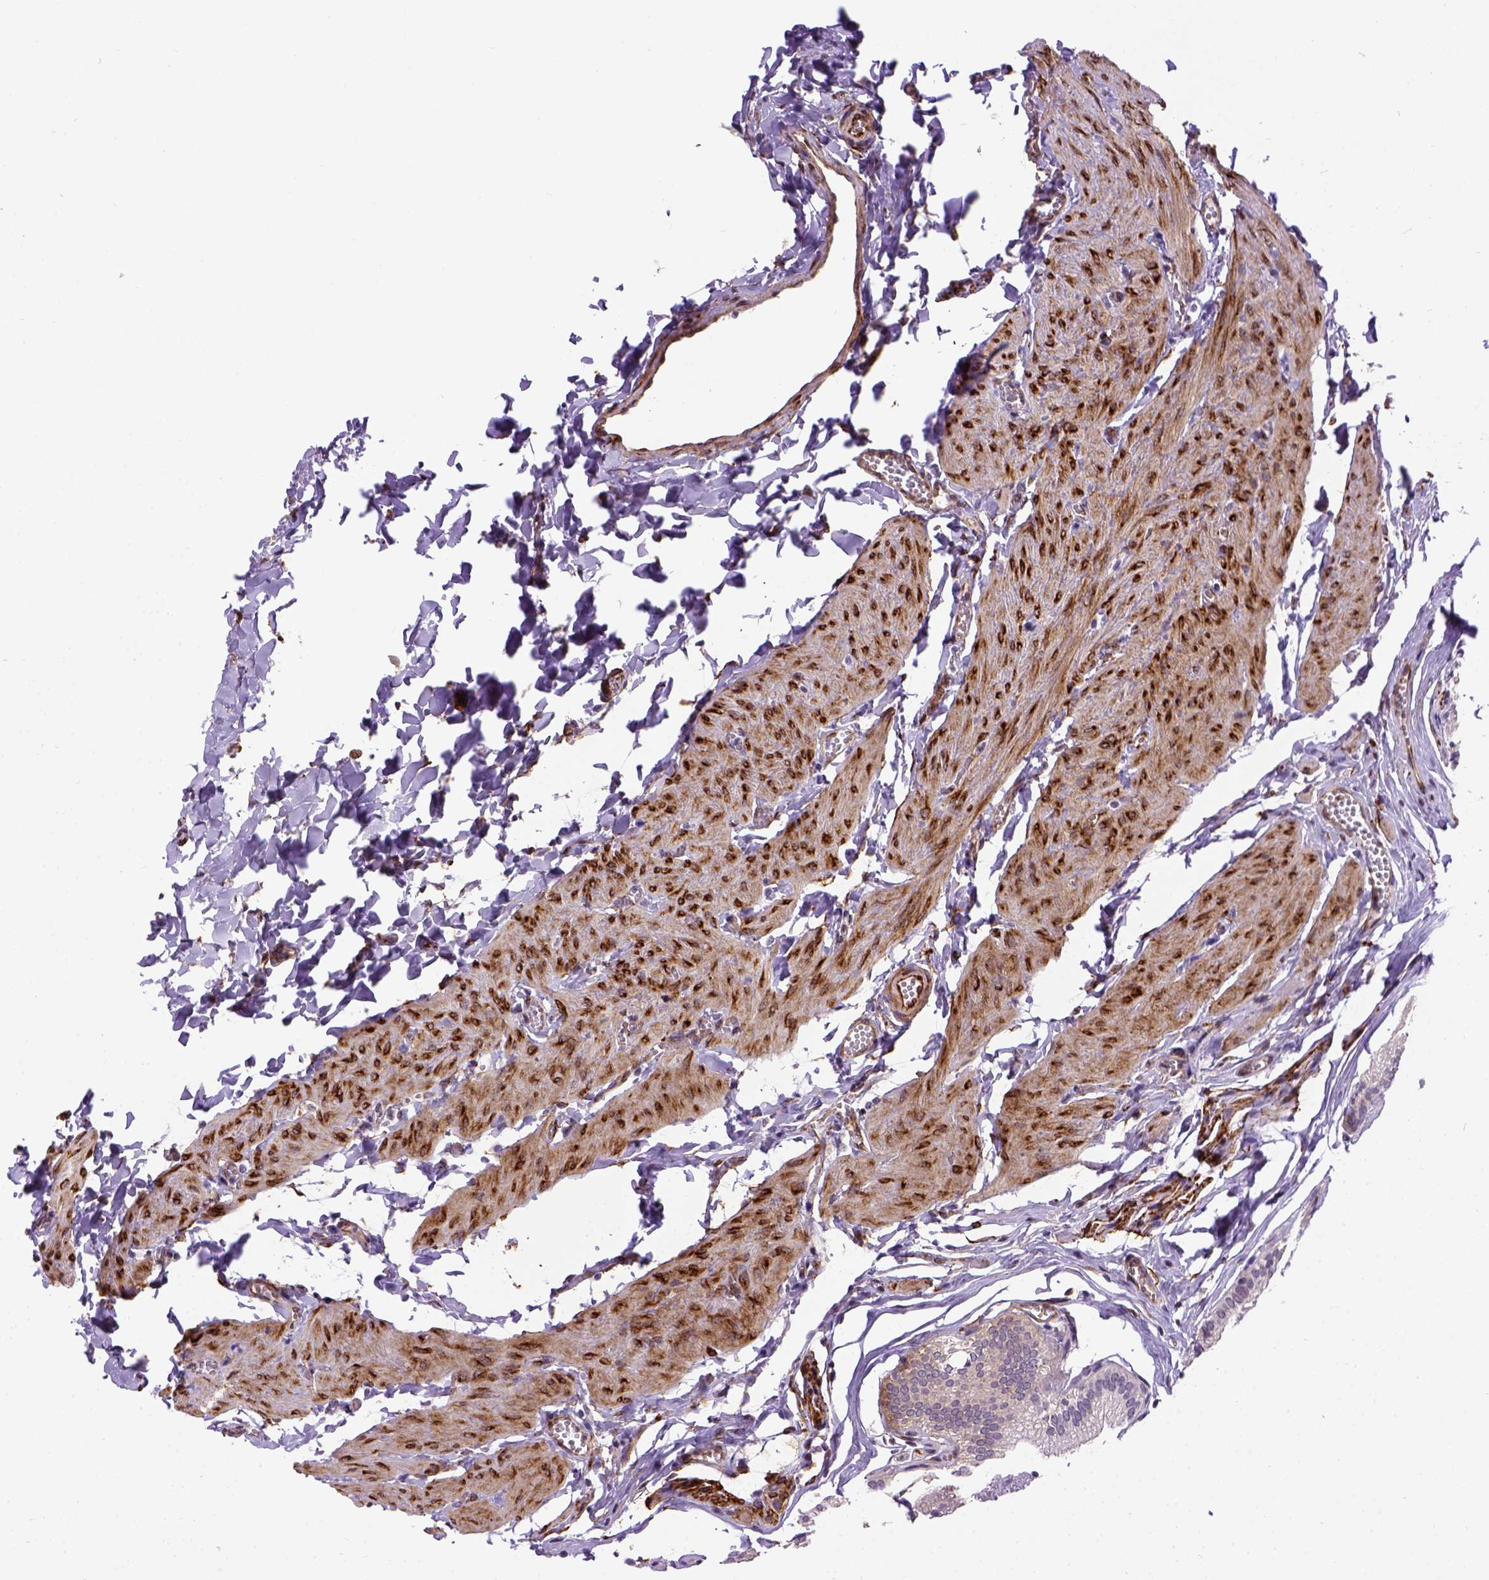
{"staining": {"intensity": "moderate", "quantity": ">75%", "location": "cytoplasmic/membranous"}, "tissue": "gallbladder", "cell_type": "Glandular cells", "image_type": "normal", "snomed": [{"axis": "morphology", "description": "Normal tissue, NOS"}, {"axis": "topography", "description": "Gallbladder"}, {"axis": "topography", "description": "Peripheral nerve tissue"}], "caption": "Immunohistochemistry micrograph of benign human gallbladder stained for a protein (brown), which displays medium levels of moderate cytoplasmic/membranous staining in about >75% of glandular cells.", "gene": "KAZN", "patient": {"sex": "male", "age": 17}}